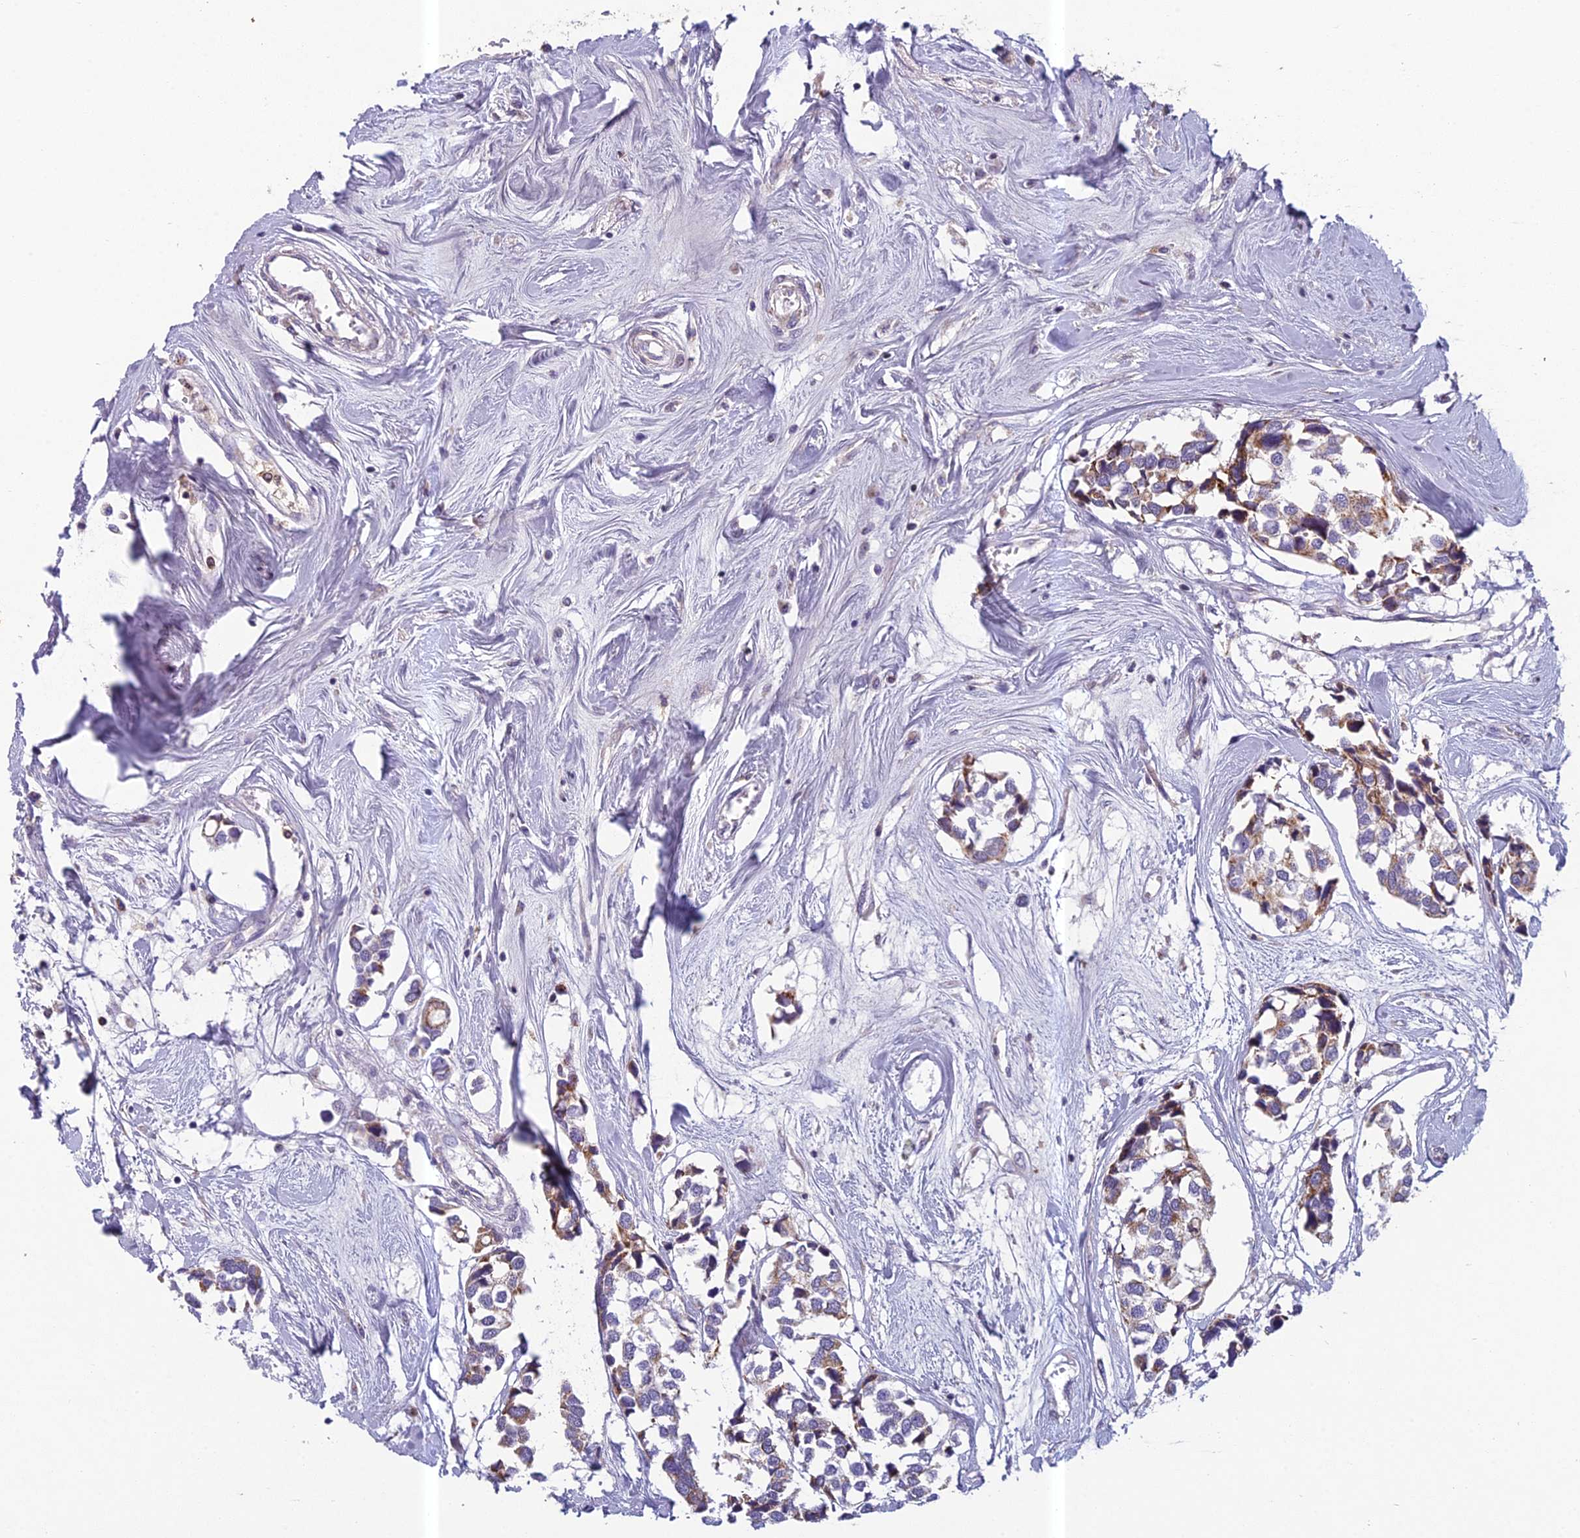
{"staining": {"intensity": "moderate", "quantity": "<25%", "location": "cytoplasmic/membranous"}, "tissue": "breast cancer", "cell_type": "Tumor cells", "image_type": "cancer", "snomed": [{"axis": "morphology", "description": "Duct carcinoma"}, {"axis": "topography", "description": "Breast"}], "caption": "This histopathology image demonstrates immunohistochemistry (IHC) staining of breast infiltrating ductal carcinoma, with low moderate cytoplasmic/membranous positivity in about <25% of tumor cells.", "gene": "ENSG00000188897", "patient": {"sex": "female", "age": 83}}